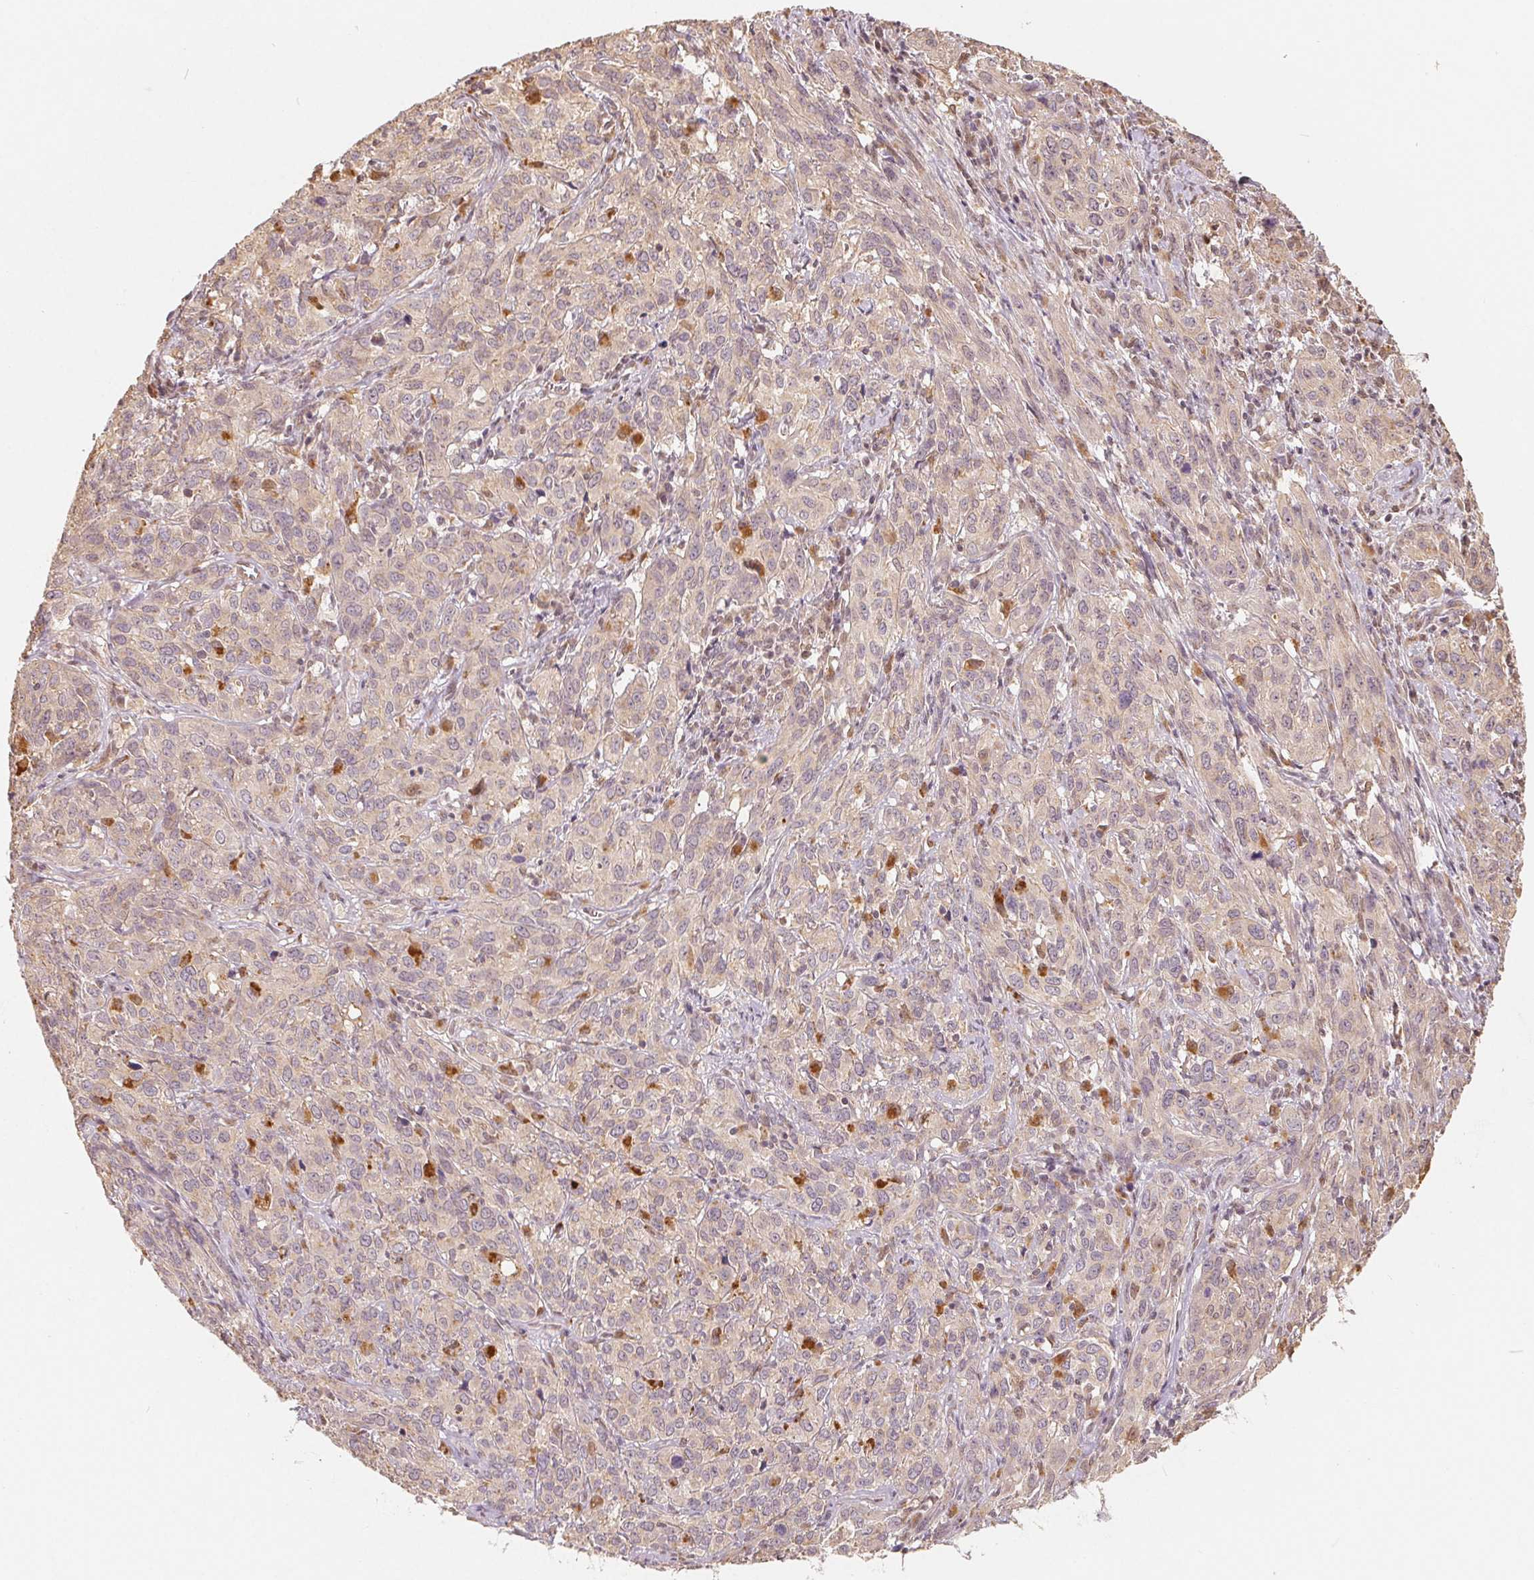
{"staining": {"intensity": "weak", "quantity": ">75%", "location": "cytoplasmic/membranous"}, "tissue": "cervical cancer", "cell_type": "Tumor cells", "image_type": "cancer", "snomed": [{"axis": "morphology", "description": "Squamous cell carcinoma, NOS"}, {"axis": "topography", "description": "Cervix"}], "caption": "Protein expression analysis of human cervical squamous cell carcinoma reveals weak cytoplasmic/membranous expression in approximately >75% of tumor cells.", "gene": "GUSB", "patient": {"sex": "female", "age": 51}}